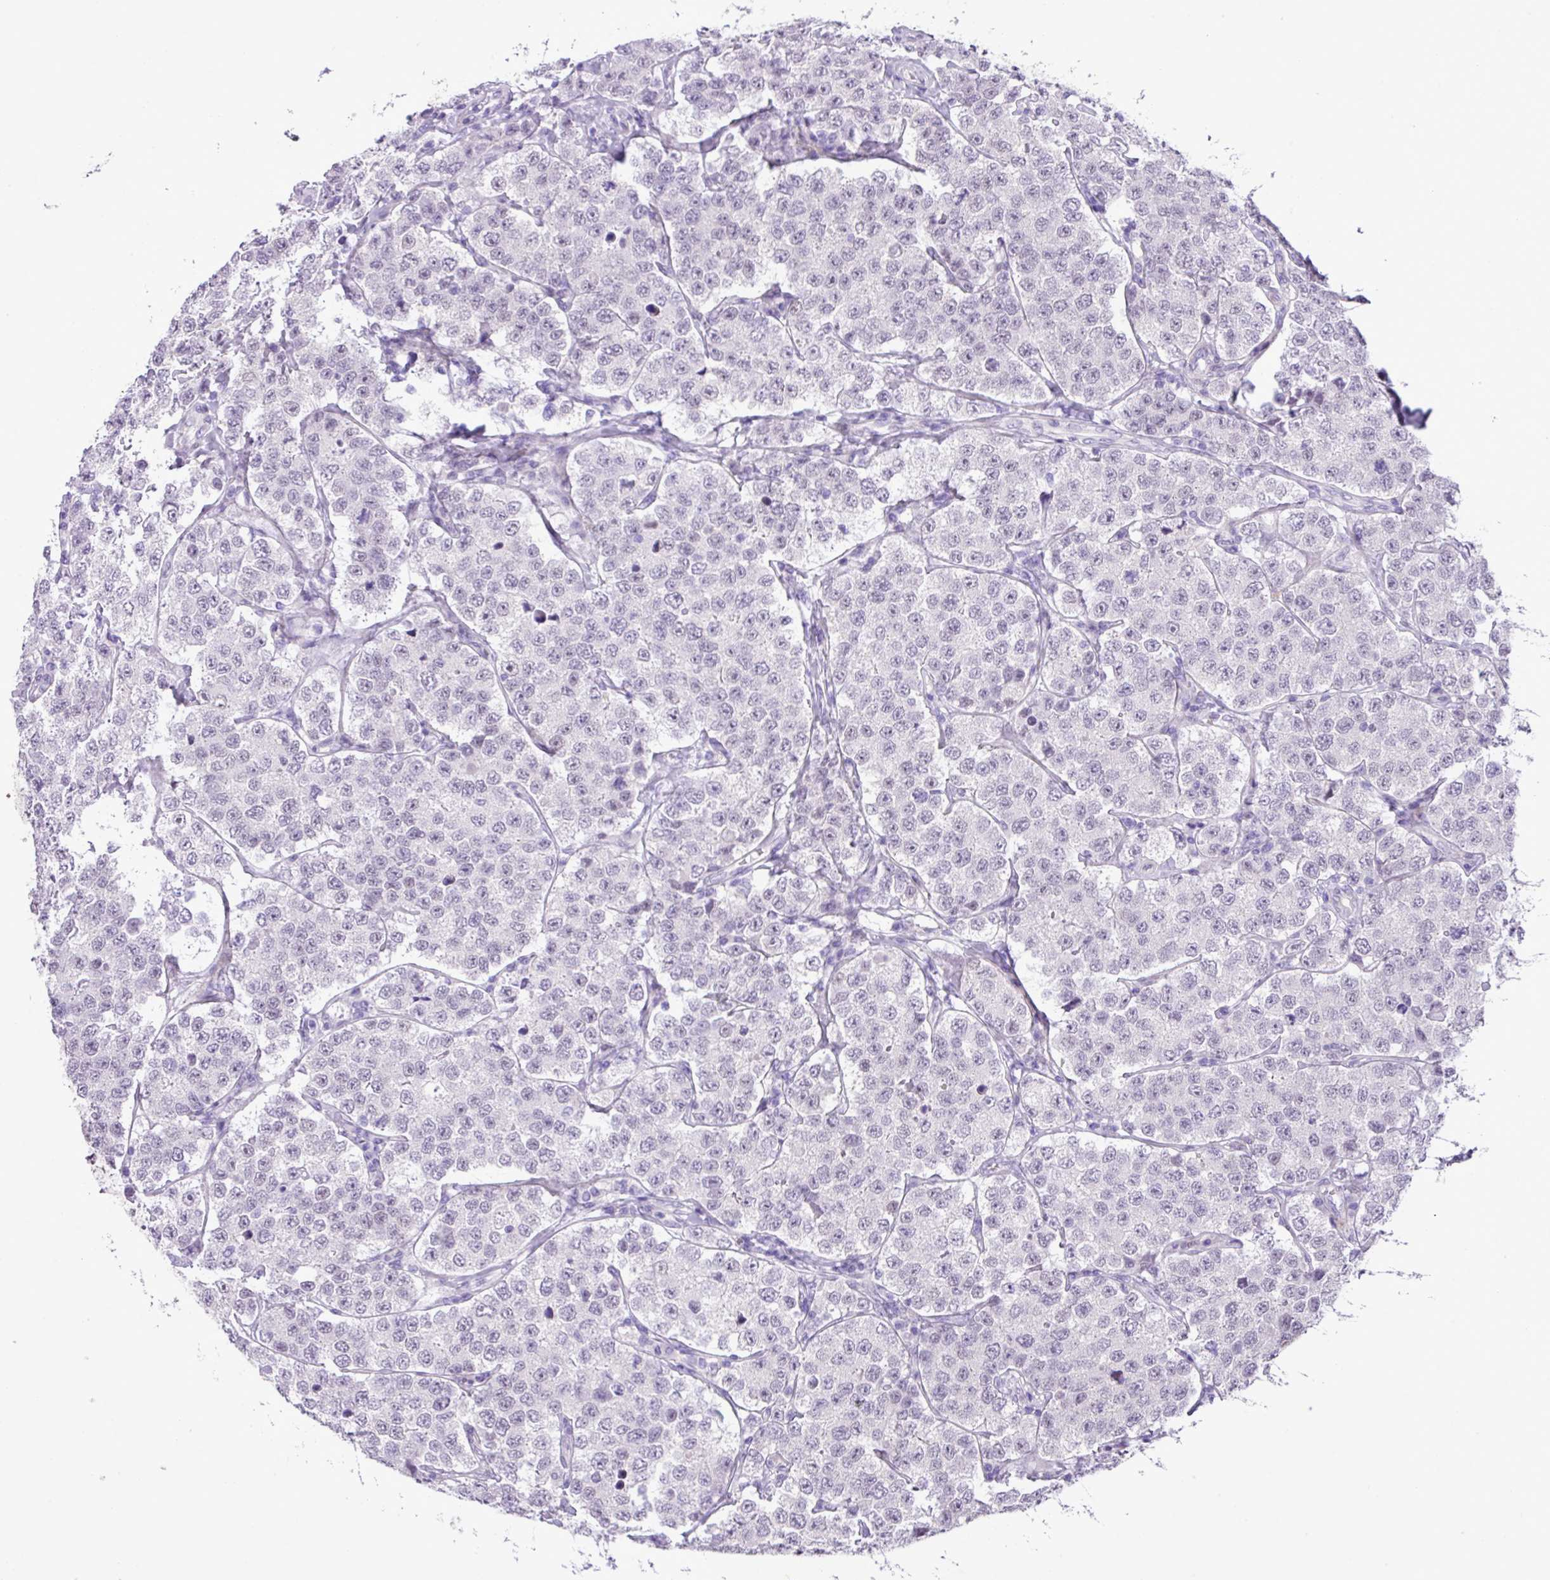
{"staining": {"intensity": "negative", "quantity": "none", "location": "none"}, "tissue": "testis cancer", "cell_type": "Tumor cells", "image_type": "cancer", "snomed": [{"axis": "morphology", "description": "Seminoma, NOS"}, {"axis": "topography", "description": "Testis"}], "caption": "Immunohistochemical staining of testis cancer (seminoma) displays no significant positivity in tumor cells. (Stains: DAB (3,3'-diaminobenzidine) IHC with hematoxylin counter stain, Microscopy: brightfield microscopy at high magnification).", "gene": "YLPM1", "patient": {"sex": "male", "age": 34}}